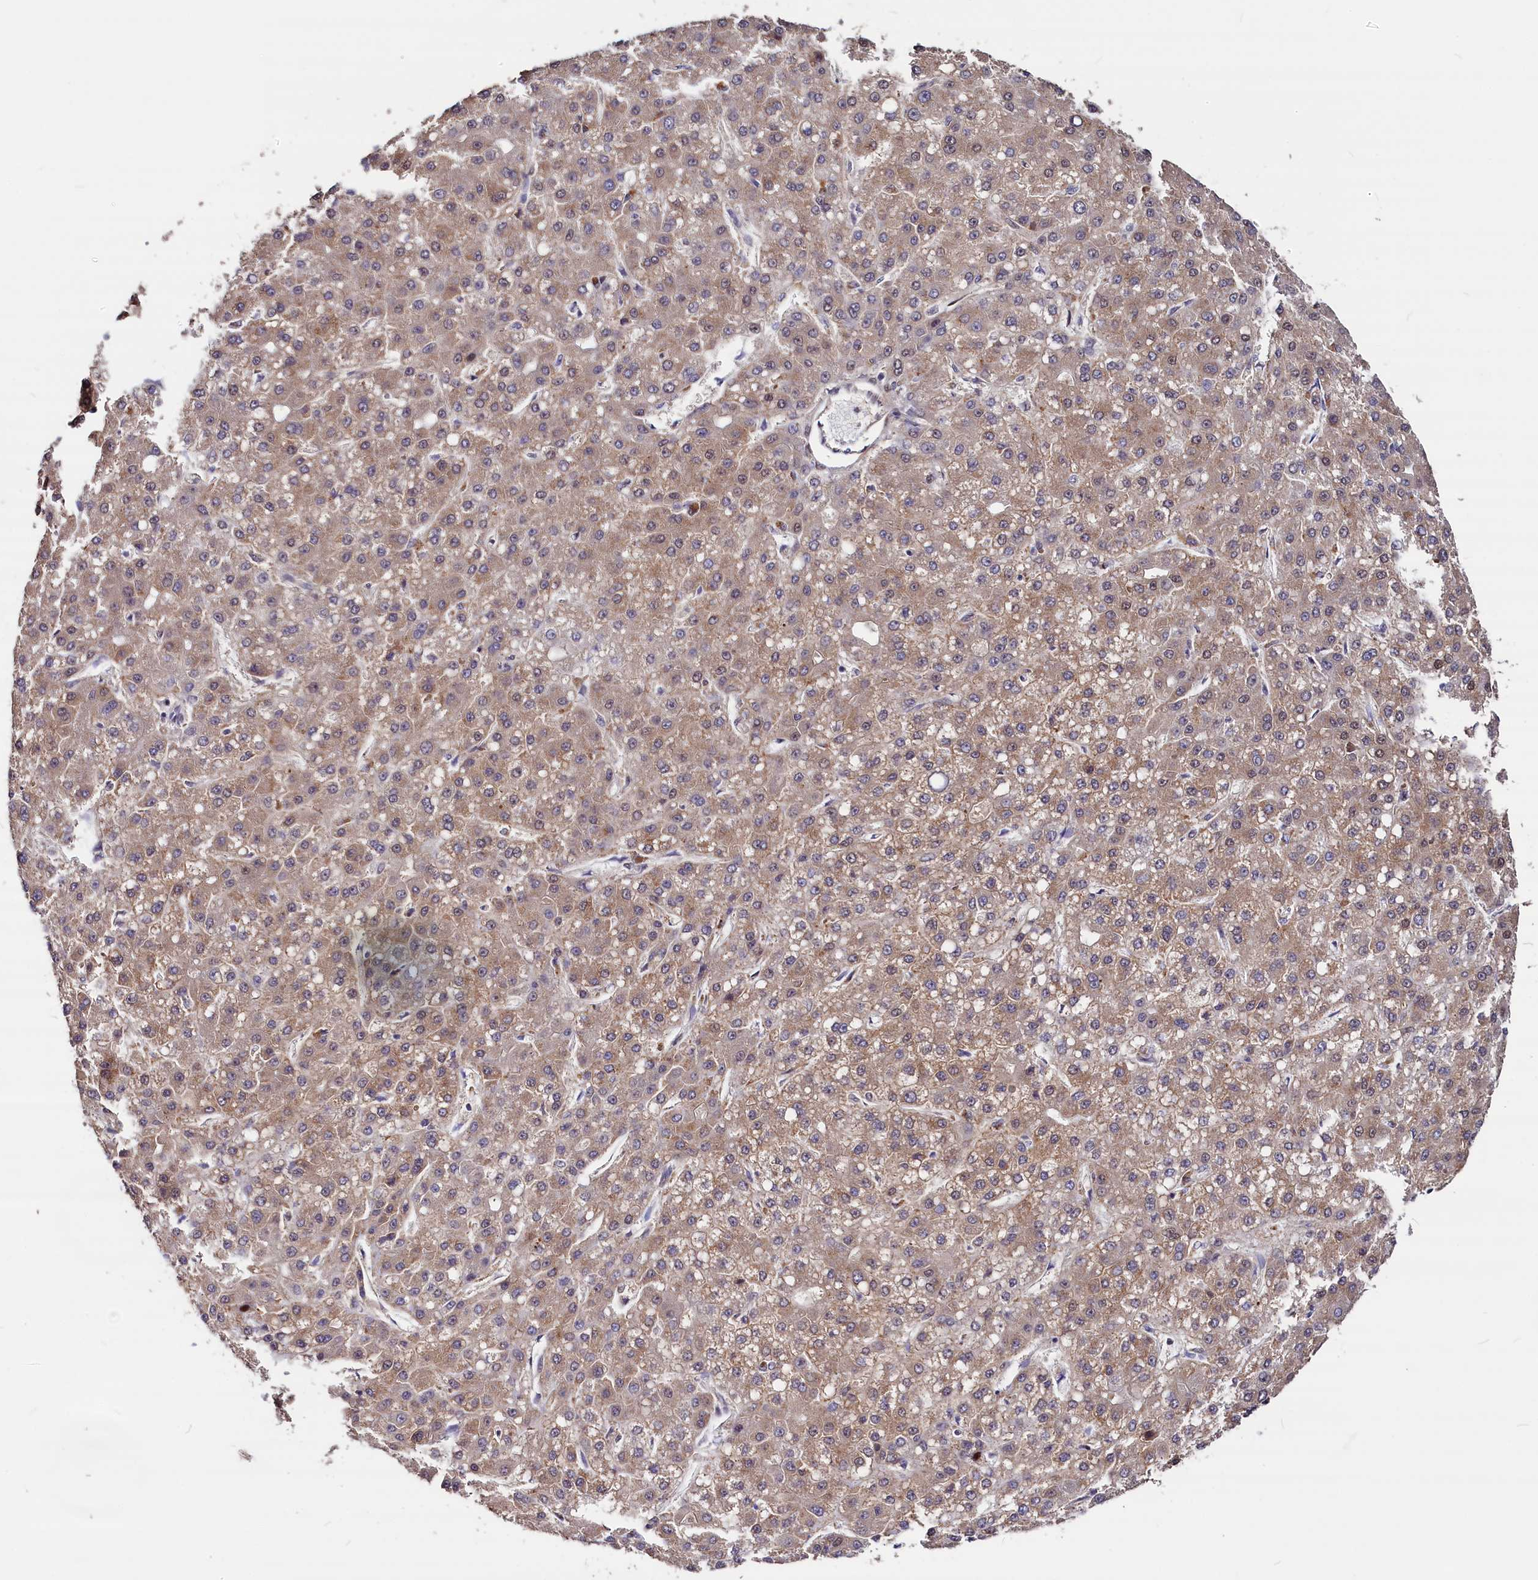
{"staining": {"intensity": "strong", "quantity": "<25%", "location": "cytoplasmic/membranous,nuclear"}, "tissue": "liver cancer", "cell_type": "Tumor cells", "image_type": "cancer", "snomed": [{"axis": "morphology", "description": "Carcinoma, Hepatocellular, NOS"}, {"axis": "topography", "description": "Liver"}], "caption": "An IHC micrograph of neoplastic tissue is shown. Protein staining in brown labels strong cytoplasmic/membranous and nuclear positivity in liver cancer within tumor cells.", "gene": "ADRM1", "patient": {"sex": "male", "age": 67}}